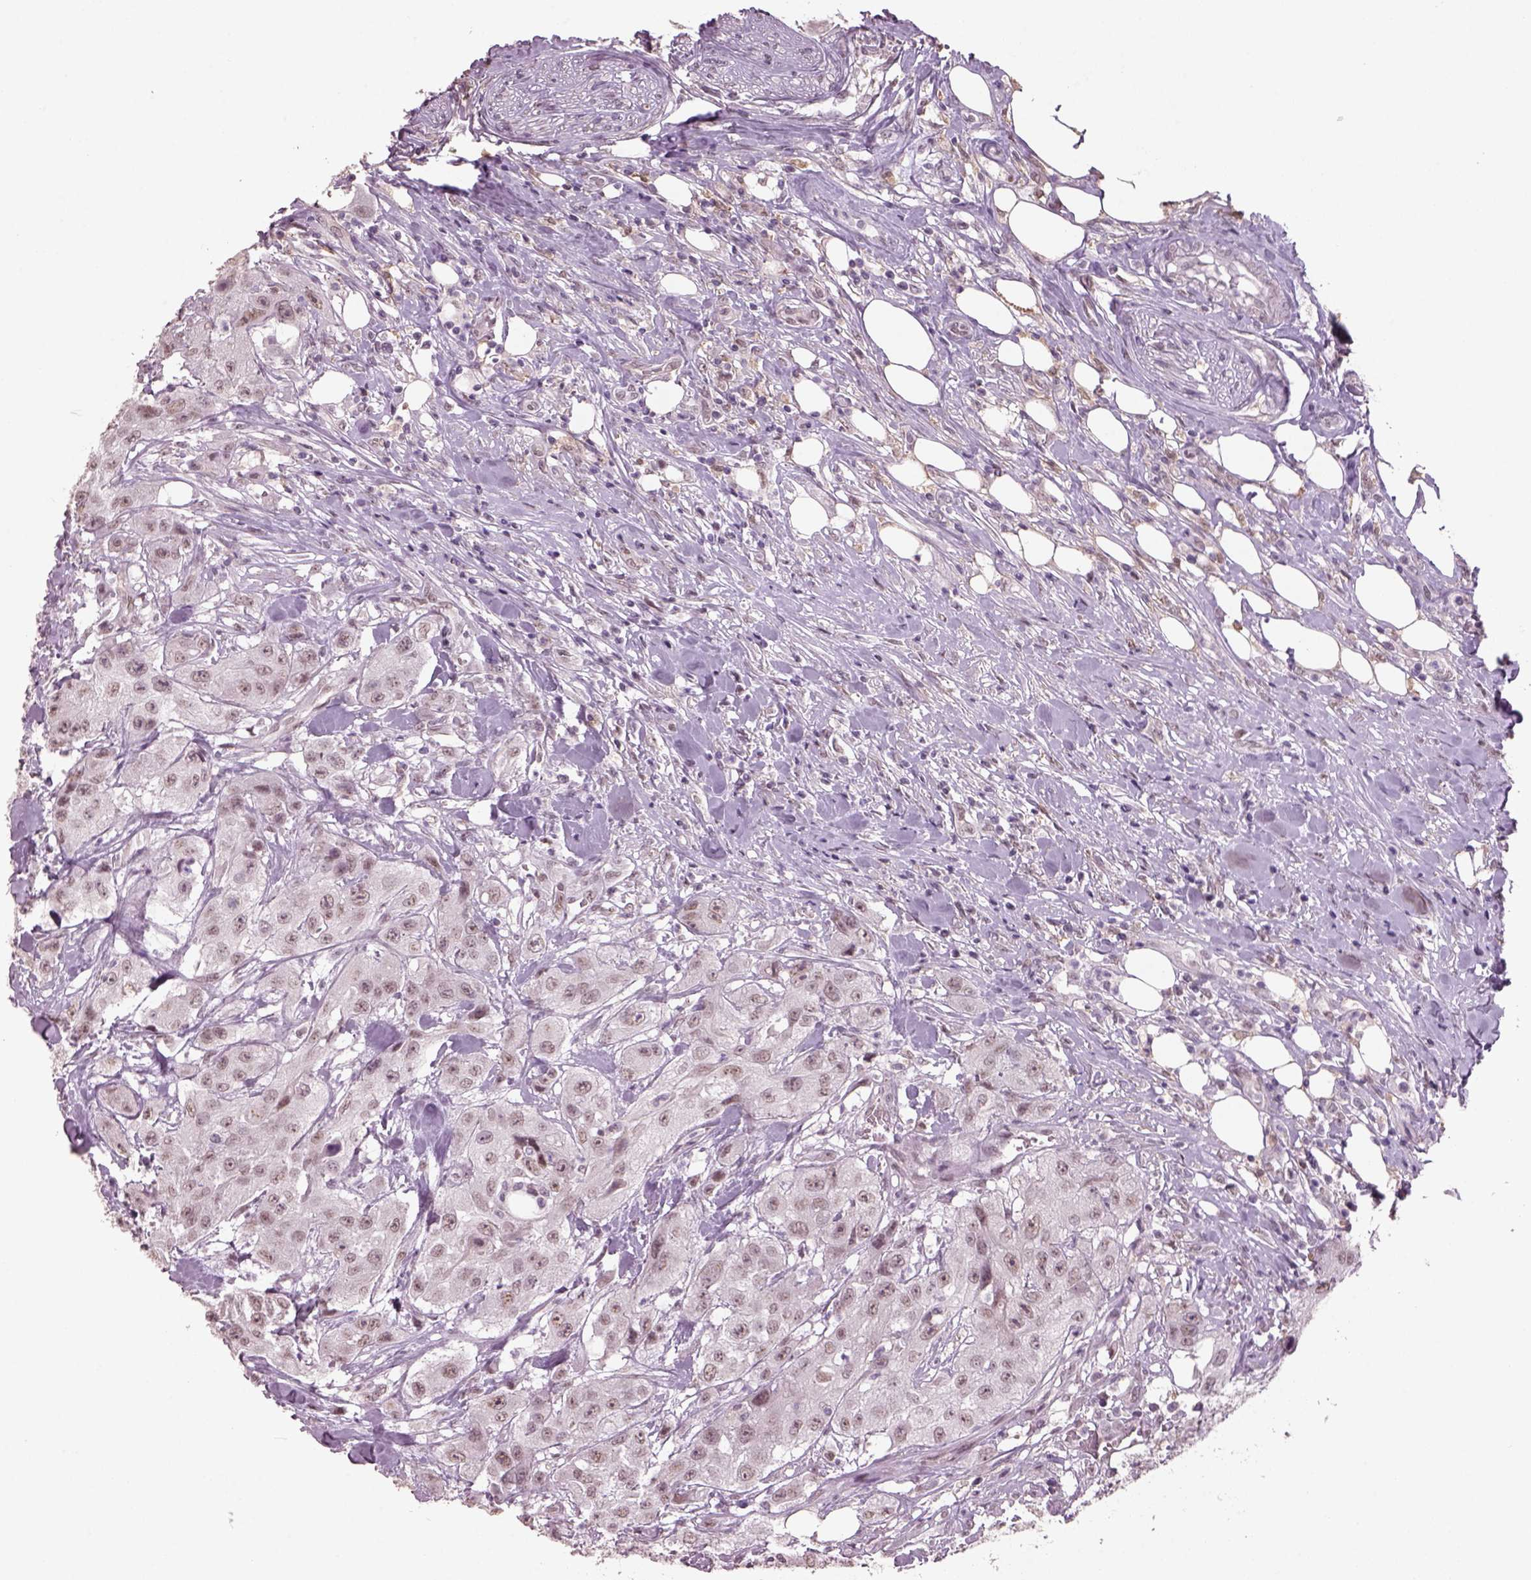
{"staining": {"intensity": "negative", "quantity": "none", "location": "none"}, "tissue": "urothelial cancer", "cell_type": "Tumor cells", "image_type": "cancer", "snomed": [{"axis": "morphology", "description": "Urothelial carcinoma, High grade"}, {"axis": "topography", "description": "Urinary bladder"}], "caption": "Image shows no significant protein staining in tumor cells of urothelial cancer.", "gene": "NAT8", "patient": {"sex": "male", "age": 79}}